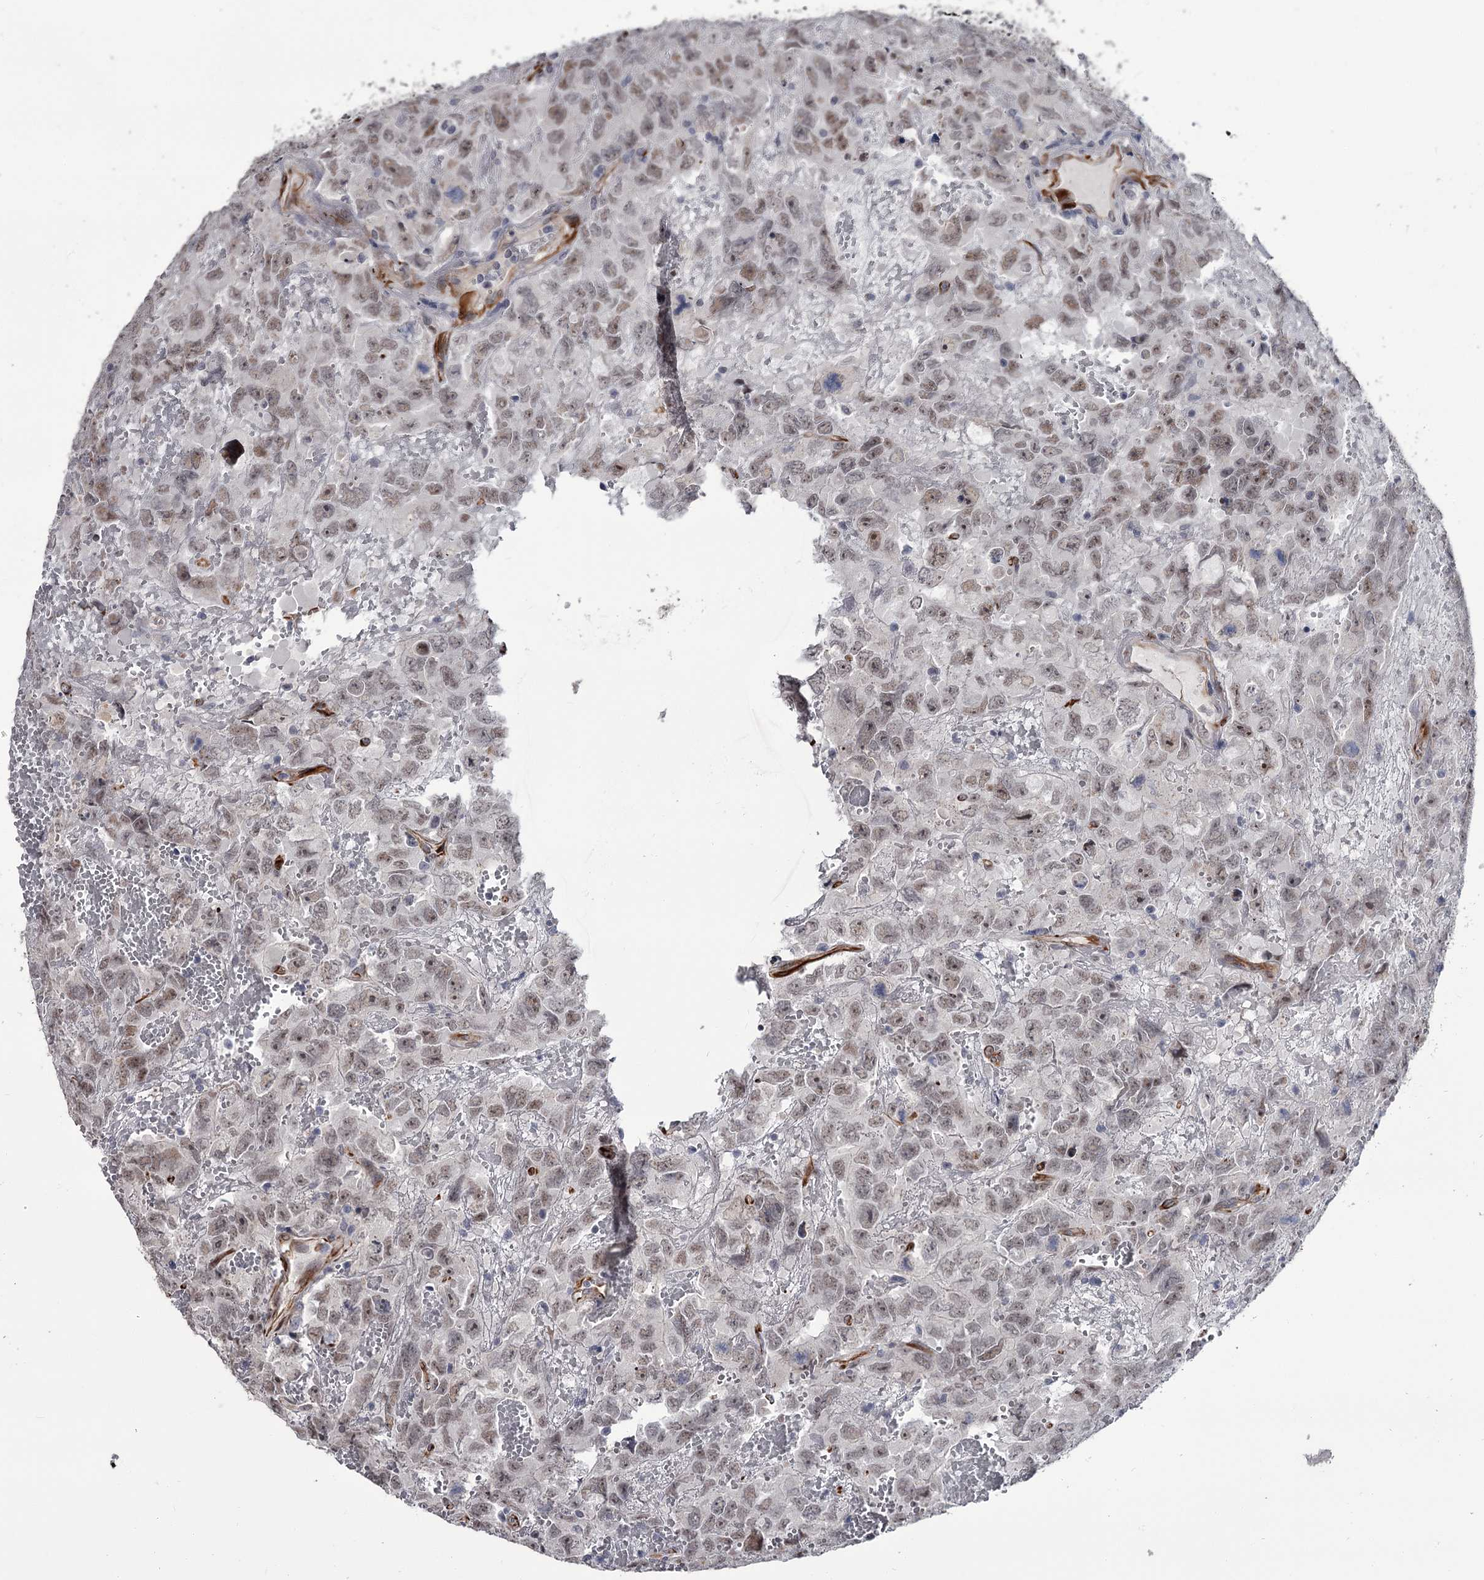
{"staining": {"intensity": "weak", "quantity": ">75%", "location": "nuclear"}, "tissue": "testis cancer", "cell_type": "Tumor cells", "image_type": "cancer", "snomed": [{"axis": "morphology", "description": "Carcinoma, Embryonal, NOS"}, {"axis": "topography", "description": "Testis"}], "caption": "Testis embryonal carcinoma stained with a brown dye exhibits weak nuclear positive expression in about >75% of tumor cells.", "gene": "PRPF40B", "patient": {"sex": "male", "age": 45}}